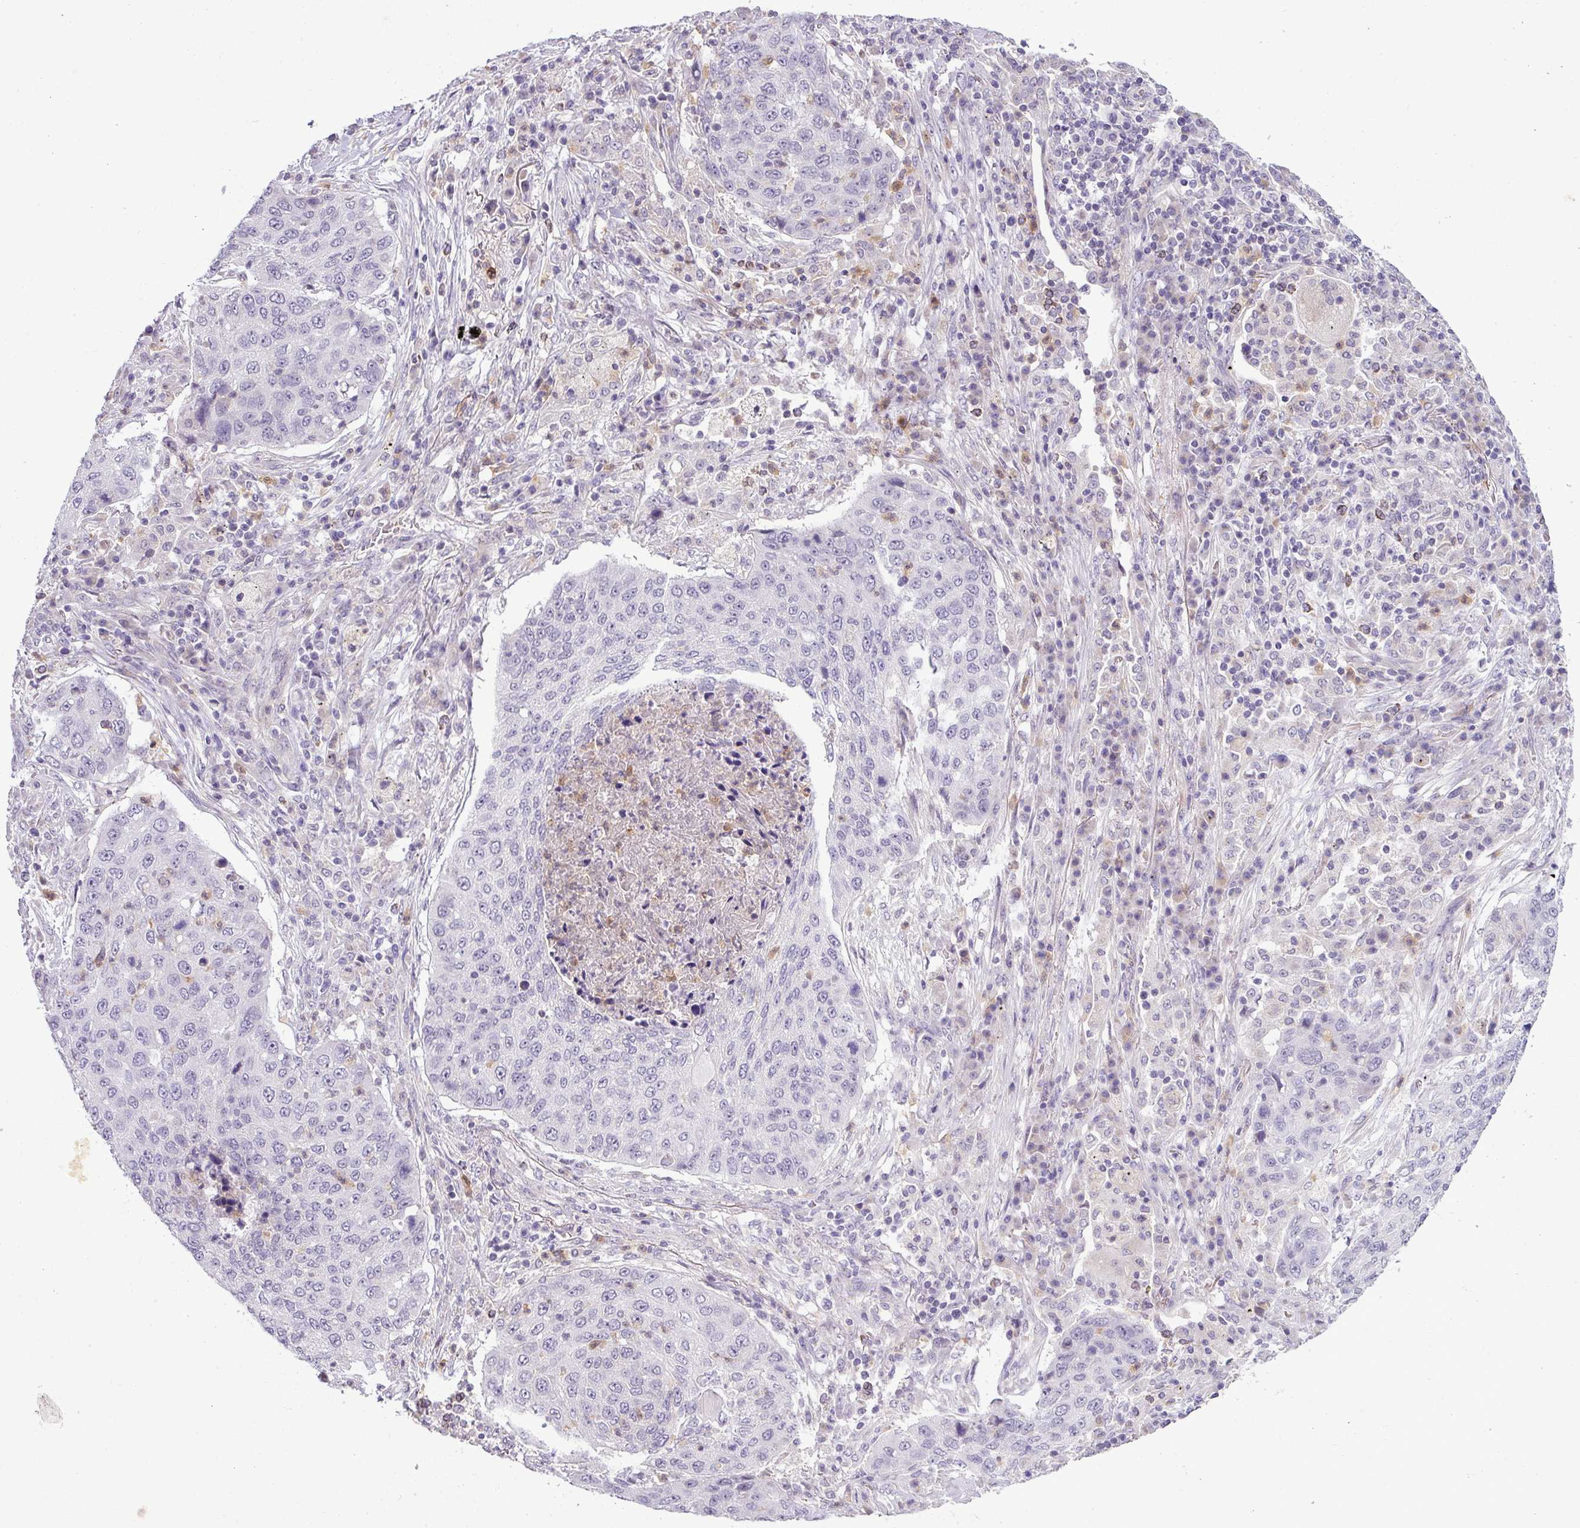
{"staining": {"intensity": "negative", "quantity": "none", "location": "none"}, "tissue": "lung cancer", "cell_type": "Tumor cells", "image_type": "cancer", "snomed": [{"axis": "morphology", "description": "Squamous cell carcinoma, NOS"}, {"axis": "topography", "description": "Lung"}], "caption": "A photomicrograph of human squamous cell carcinoma (lung) is negative for staining in tumor cells.", "gene": "HBEGF", "patient": {"sex": "female", "age": 63}}